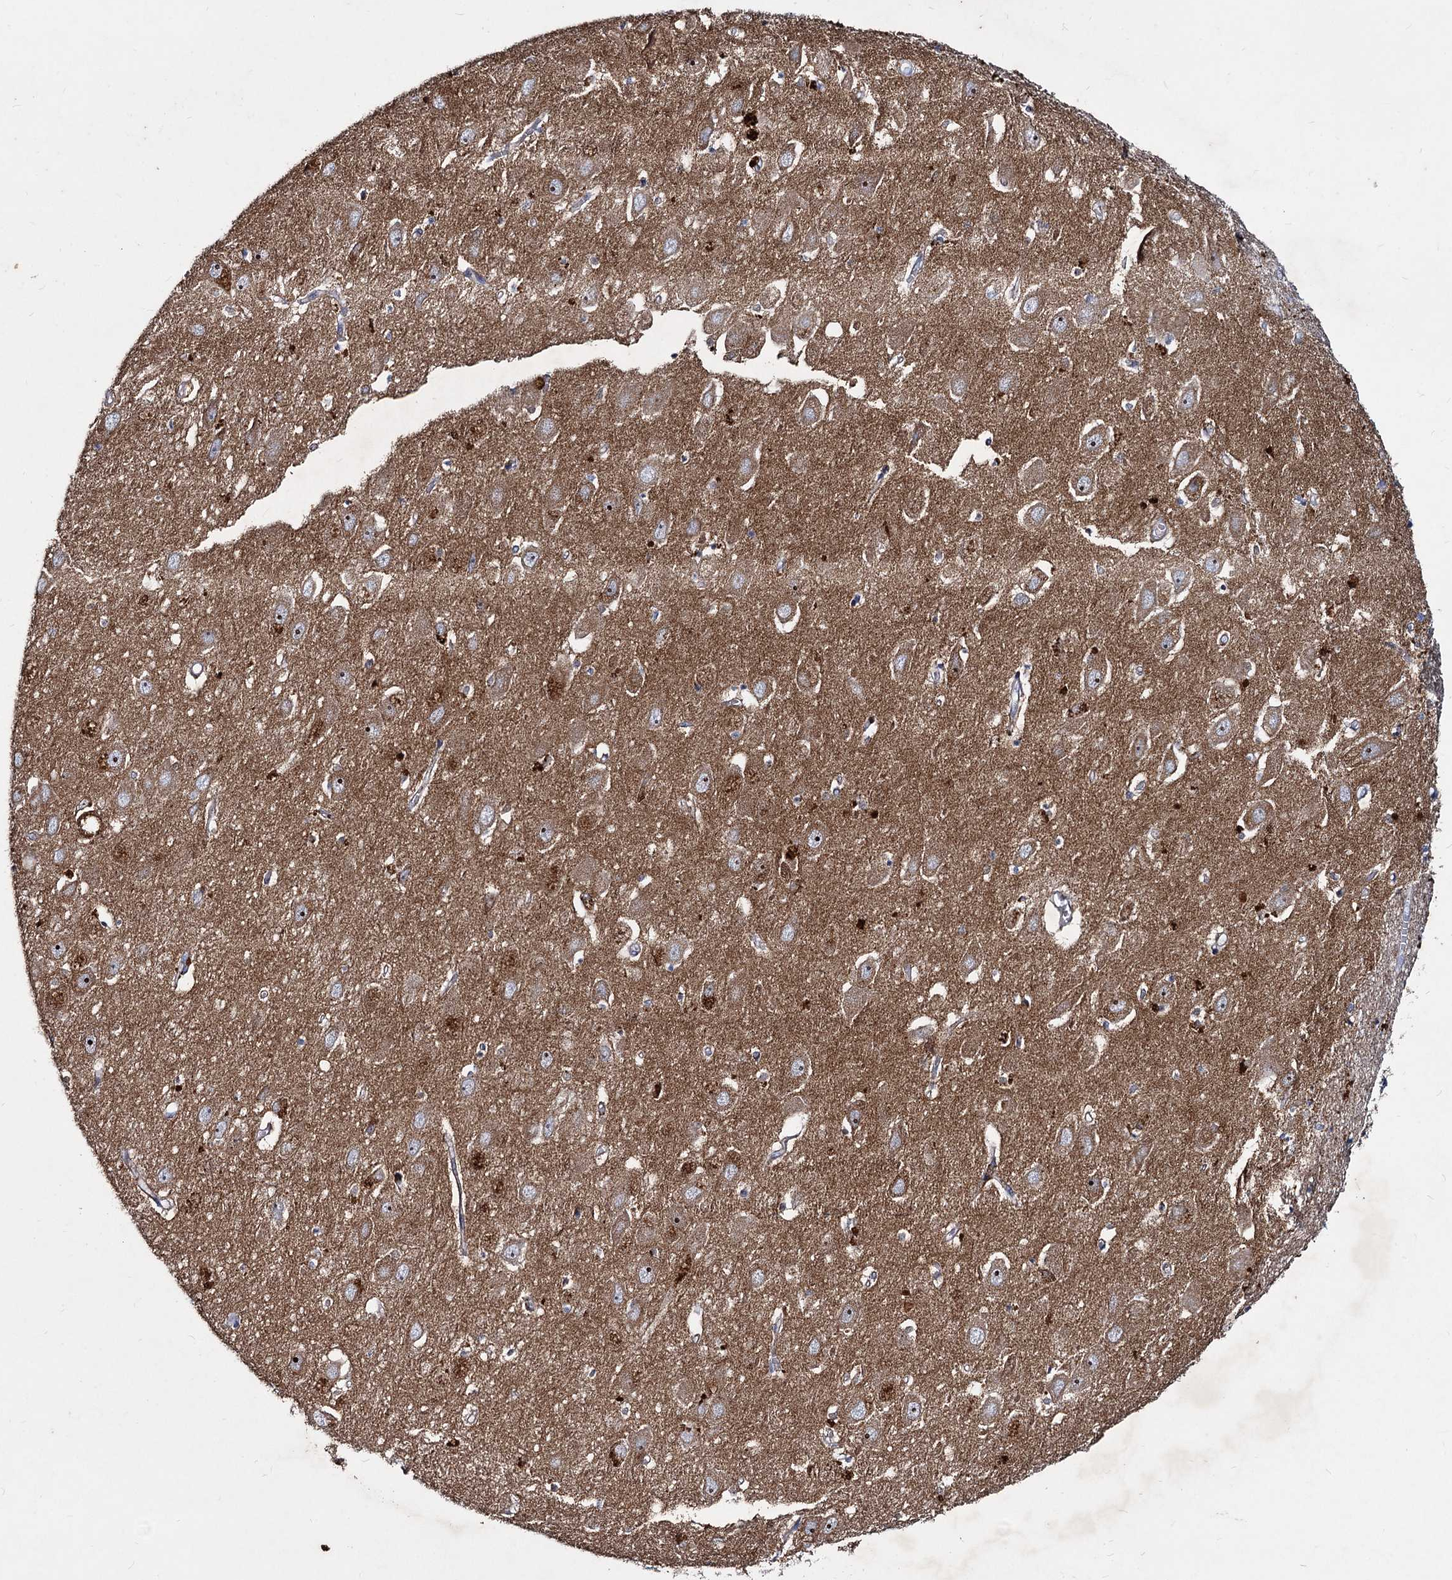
{"staining": {"intensity": "weak", "quantity": "<25%", "location": "cytoplasmic/membranous"}, "tissue": "hippocampus", "cell_type": "Glial cells", "image_type": "normal", "snomed": [{"axis": "morphology", "description": "Normal tissue, NOS"}, {"axis": "topography", "description": "Hippocampus"}], "caption": "This is an immunohistochemistry photomicrograph of normal hippocampus. There is no staining in glial cells.", "gene": "AGBL4", "patient": {"sex": "female", "age": 64}}